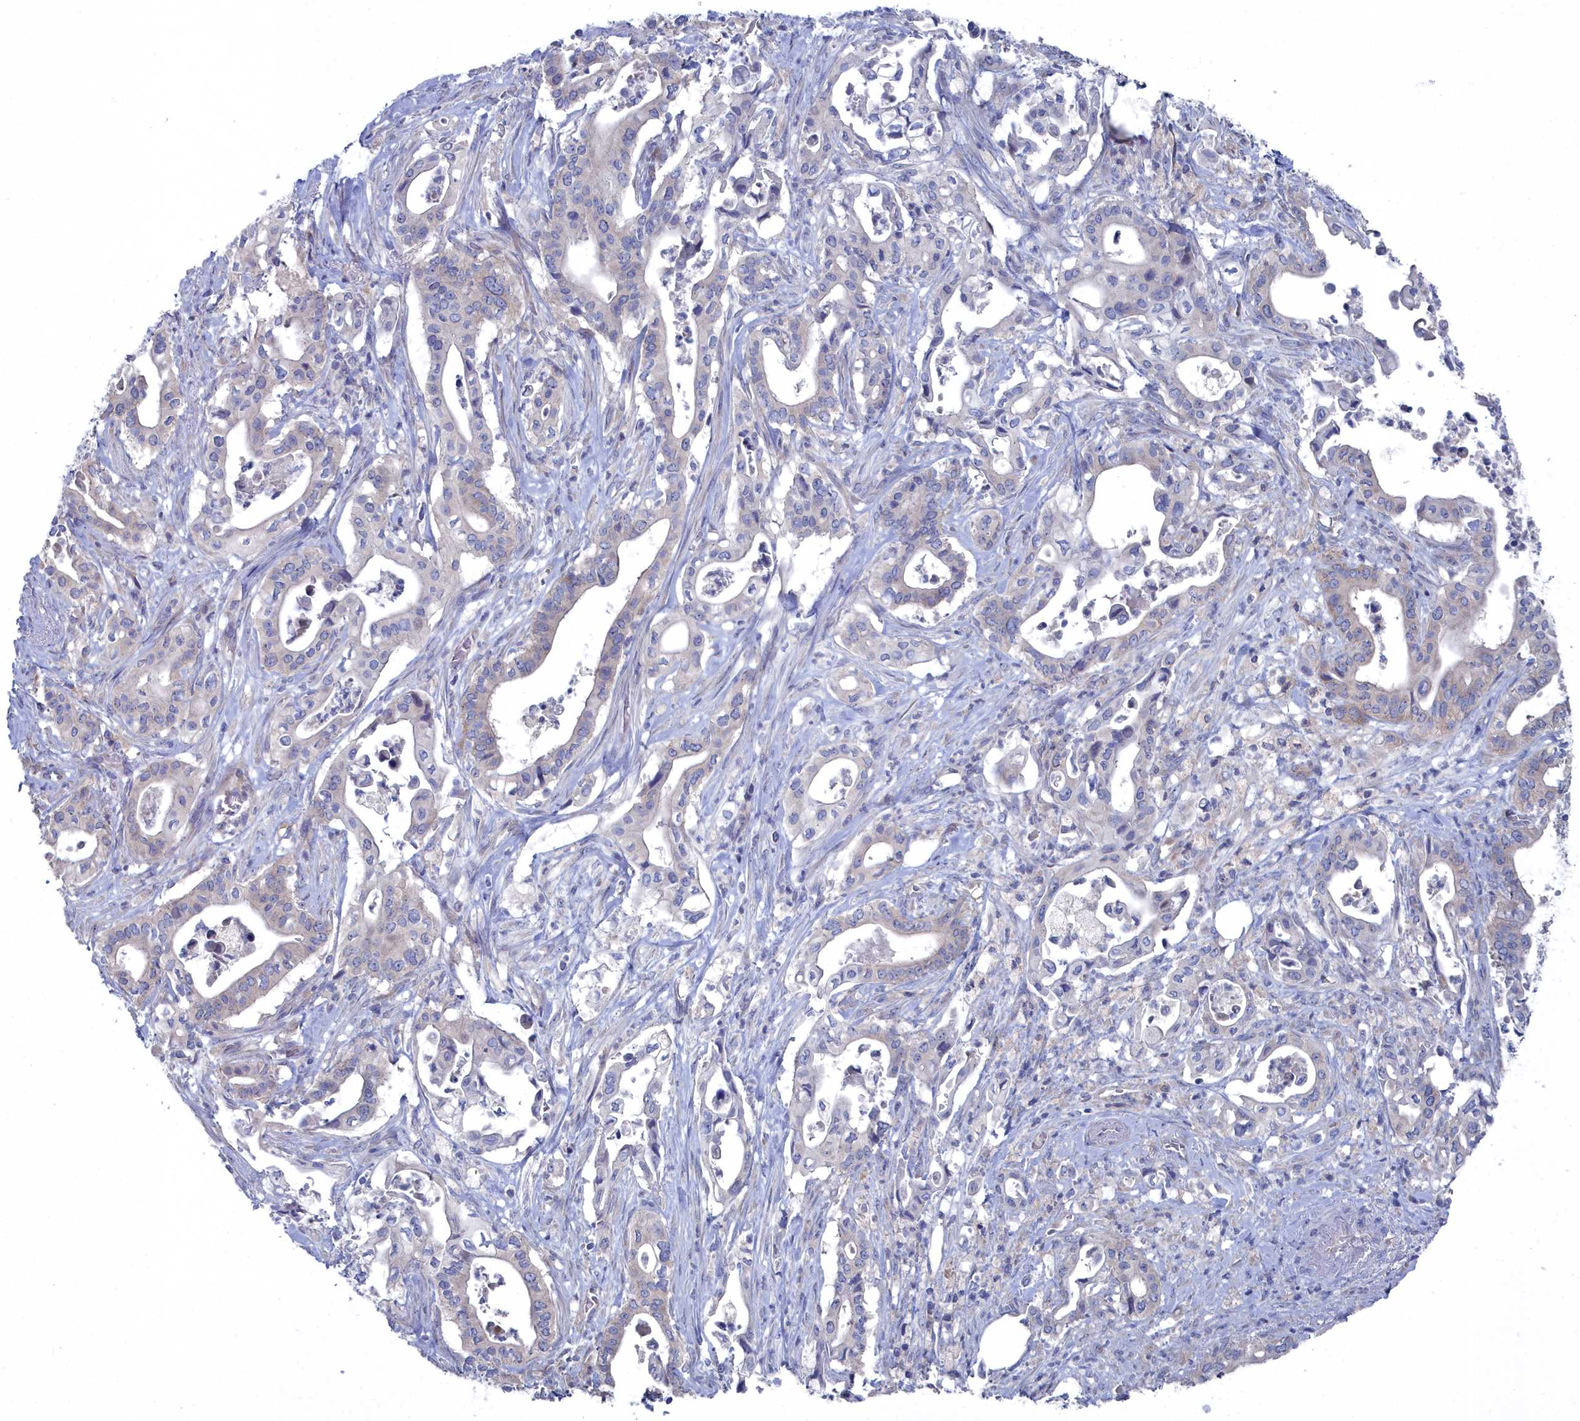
{"staining": {"intensity": "negative", "quantity": "none", "location": "none"}, "tissue": "pancreatic cancer", "cell_type": "Tumor cells", "image_type": "cancer", "snomed": [{"axis": "morphology", "description": "Adenocarcinoma, NOS"}, {"axis": "topography", "description": "Pancreas"}], "caption": "Pancreatic cancer (adenocarcinoma) was stained to show a protein in brown. There is no significant expression in tumor cells. (Stains: DAB immunohistochemistry with hematoxylin counter stain, Microscopy: brightfield microscopy at high magnification).", "gene": "CCDC149", "patient": {"sex": "female", "age": 77}}